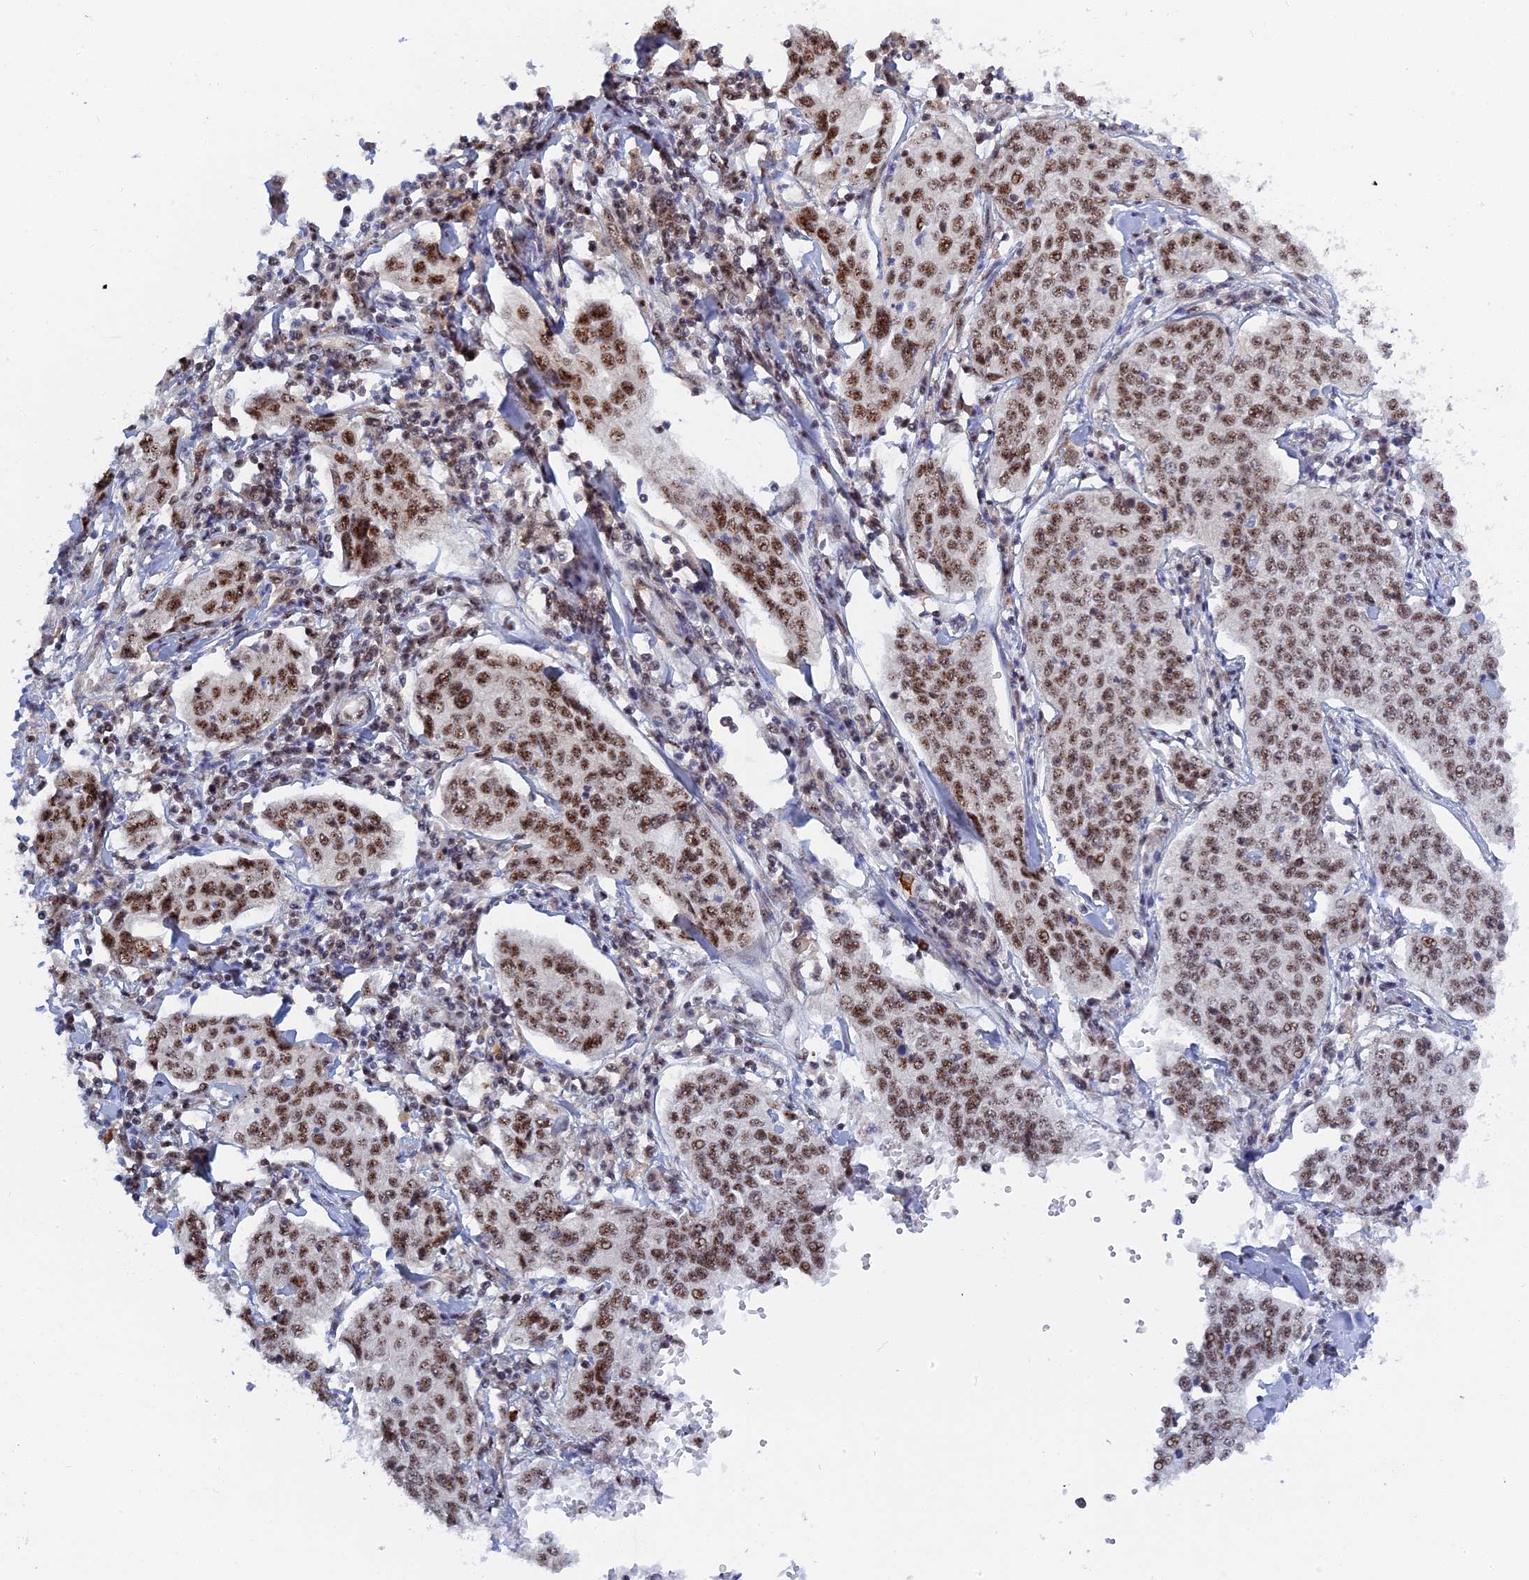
{"staining": {"intensity": "moderate", "quantity": ">75%", "location": "nuclear"}, "tissue": "cervical cancer", "cell_type": "Tumor cells", "image_type": "cancer", "snomed": [{"axis": "morphology", "description": "Squamous cell carcinoma, NOS"}, {"axis": "topography", "description": "Cervix"}], "caption": "Moderate nuclear positivity is appreciated in approximately >75% of tumor cells in squamous cell carcinoma (cervical).", "gene": "TAB1", "patient": {"sex": "female", "age": 35}}